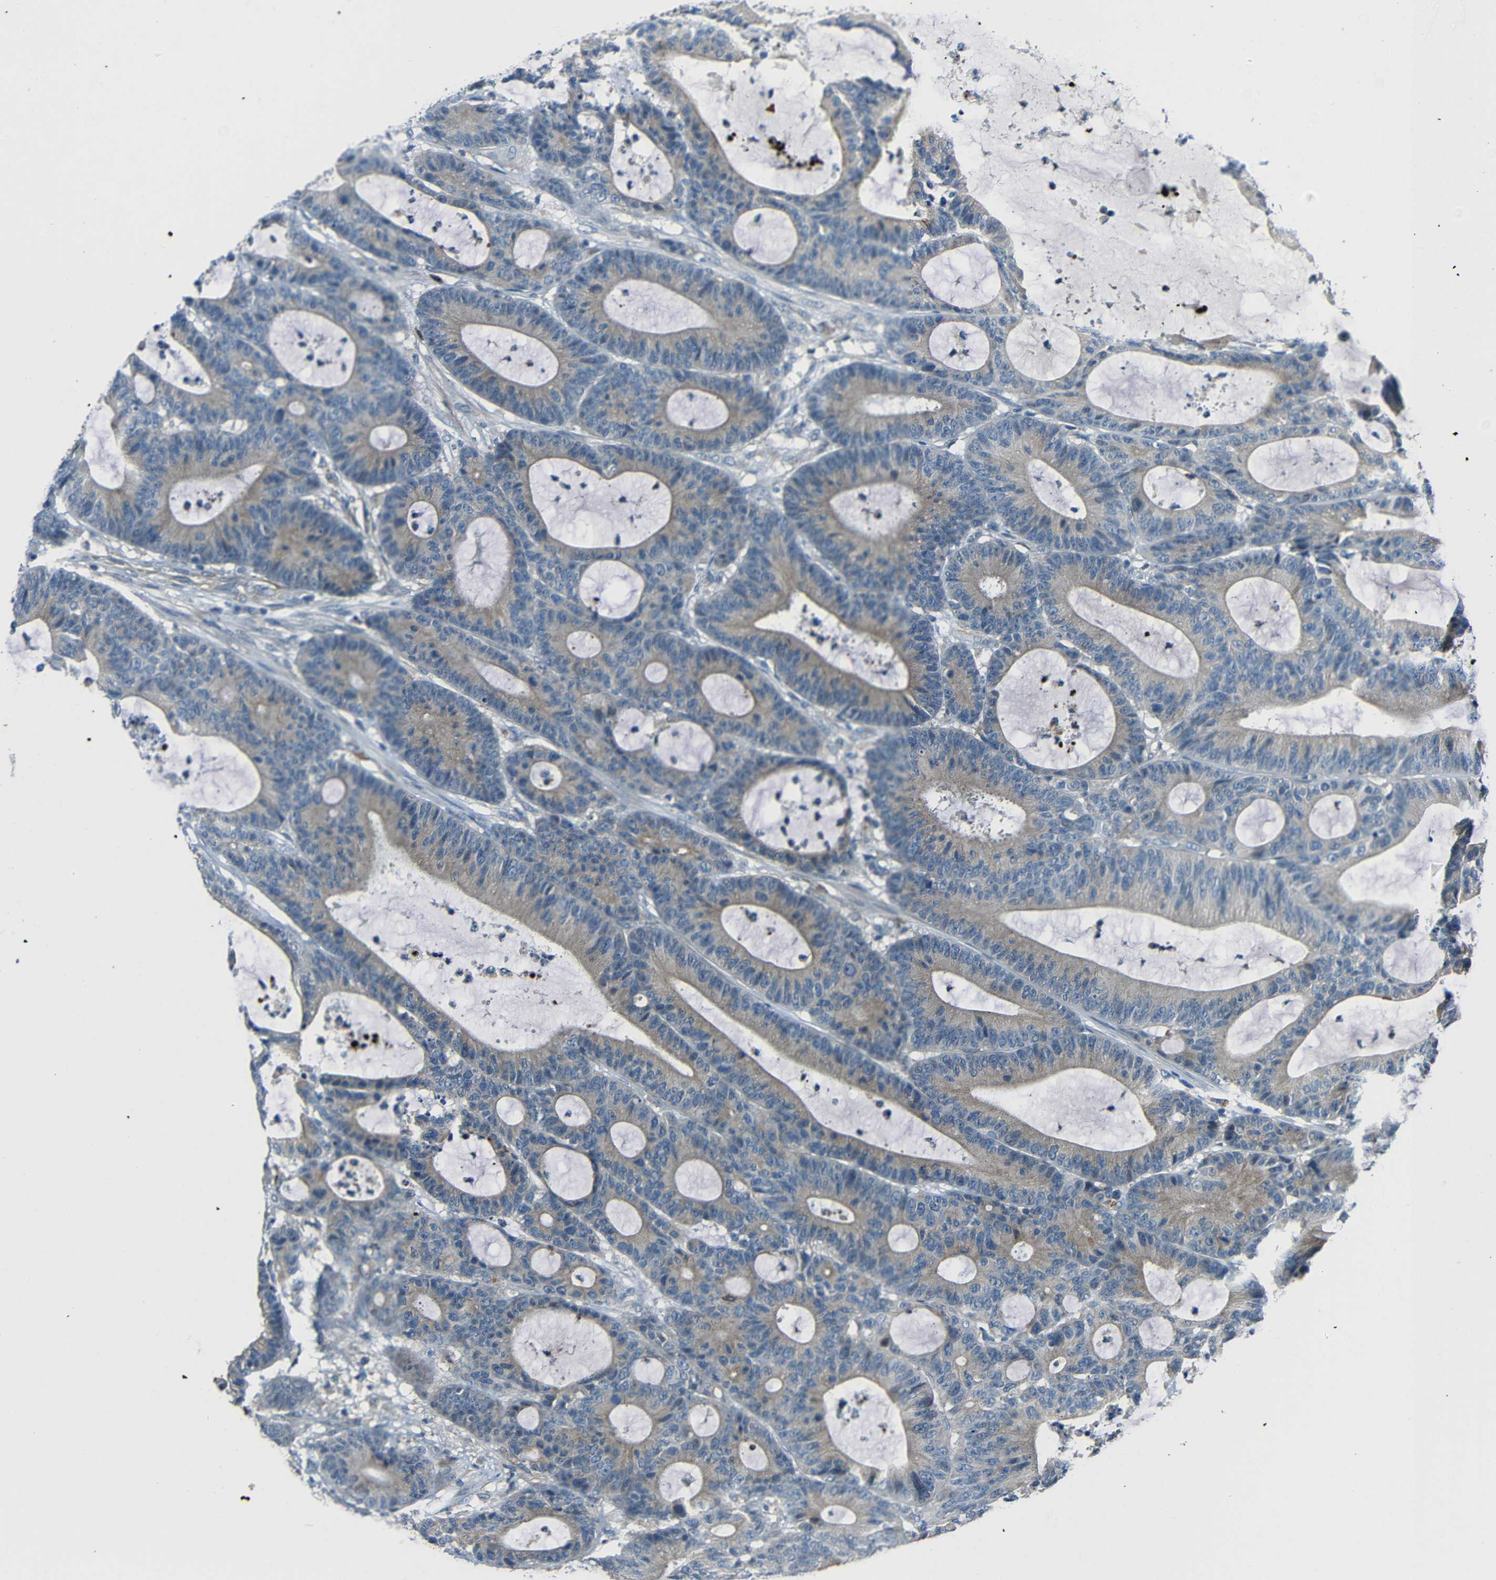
{"staining": {"intensity": "weak", "quantity": ">75%", "location": "cytoplasmic/membranous"}, "tissue": "colorectal cancer", "cell_type": "Tumor cells", "image_type": "cancer", "snomed": [{"axis": "morphology", "description": "Adenocarcinoma, NOS"}, {"axis": "topography", "description": "Colon"}], "caption": "Human colorectal cancer stained with a brown dye shows weak cytoplasmic/membranous positive positivity in approximately >75% of tumor cells.", "gene": "DCLK1", "patient": {"sex": "female", "age": 84}}